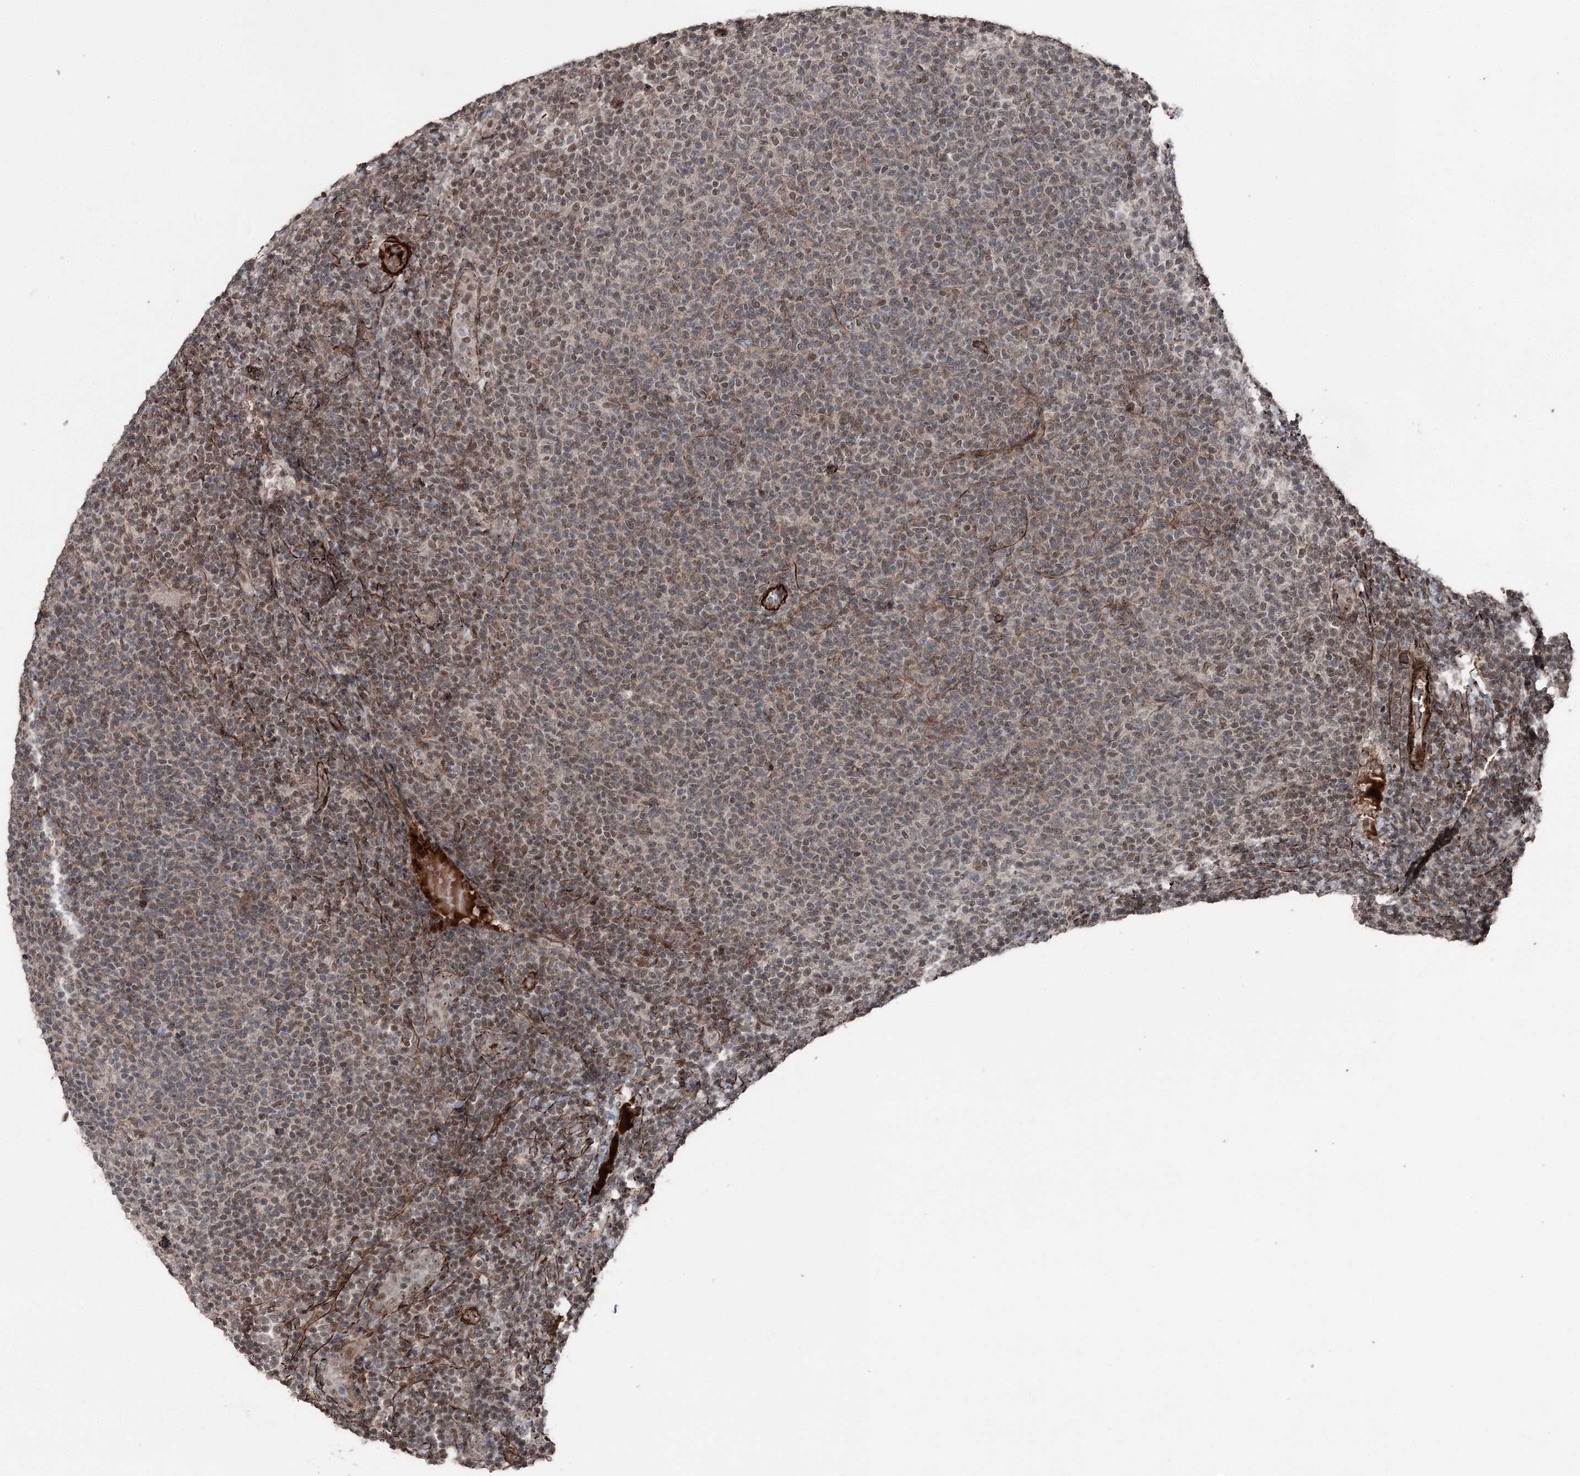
{"staining": {"intensity": "weak", "quantity": "25%-75%", "location": "nuclear"}, "tissue": "lymphoma", "cell_type": "Tumor cells", "image_type": "cancer", "snomed": [{"axis": "morphology", "description": "Malignant lymphoma, non-Hodgkin's type, Low grade"}, {"axis": "topography", "description": "Lymph node"}], "caption": "This photomicrograph reveals low-grade malignant lymphoma, non-Hodgkin's type stained with IHC to label a protein in brown. The nuclear of tumor cells show weak positivity for the protein. Nuclei are counter-stained blue.", "gene": "CCDC82", "patient": {"sex": "male", "age": 66}}